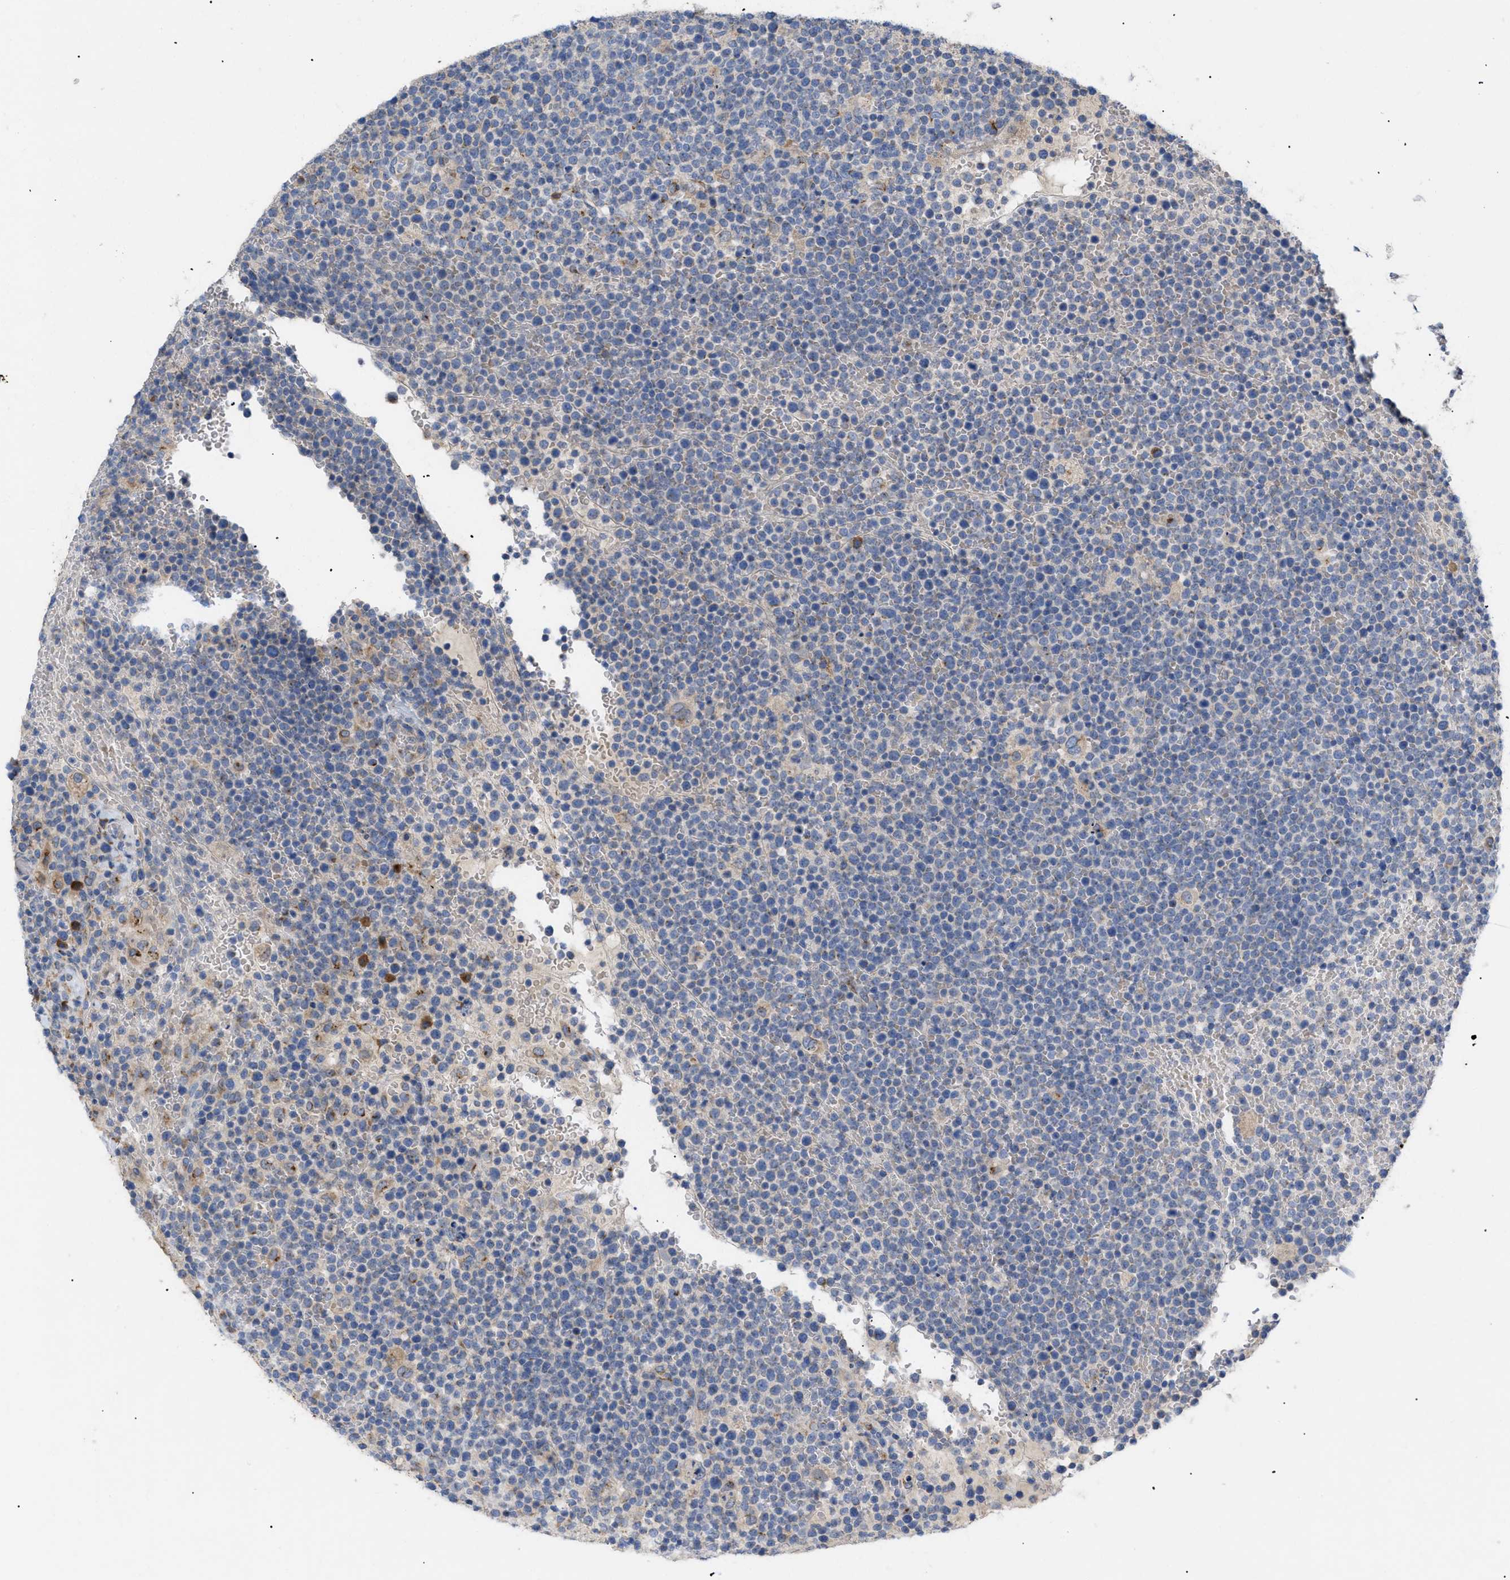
{"staining": {"intensity": "weak", "quantity": "<25%", "location": "cytoplasmic/membranous"}, "tissue": "lymphoma", "cell_type": "Tumor cells", "image_type": "cancer", "snomed": [{"axis": "morphology", "description": "Malignant lymphoma, non-Hodgkin's type, High grade"}, {"axis": "topography", "description": "Lymph node"}], "caption": "IHC histopathology image of human lymphoma stained for a protein (brown), which exhibits no positivity in tumor cells.", "gene": "SLC50A1", "patient": {"sex": "male", "age": 61}}